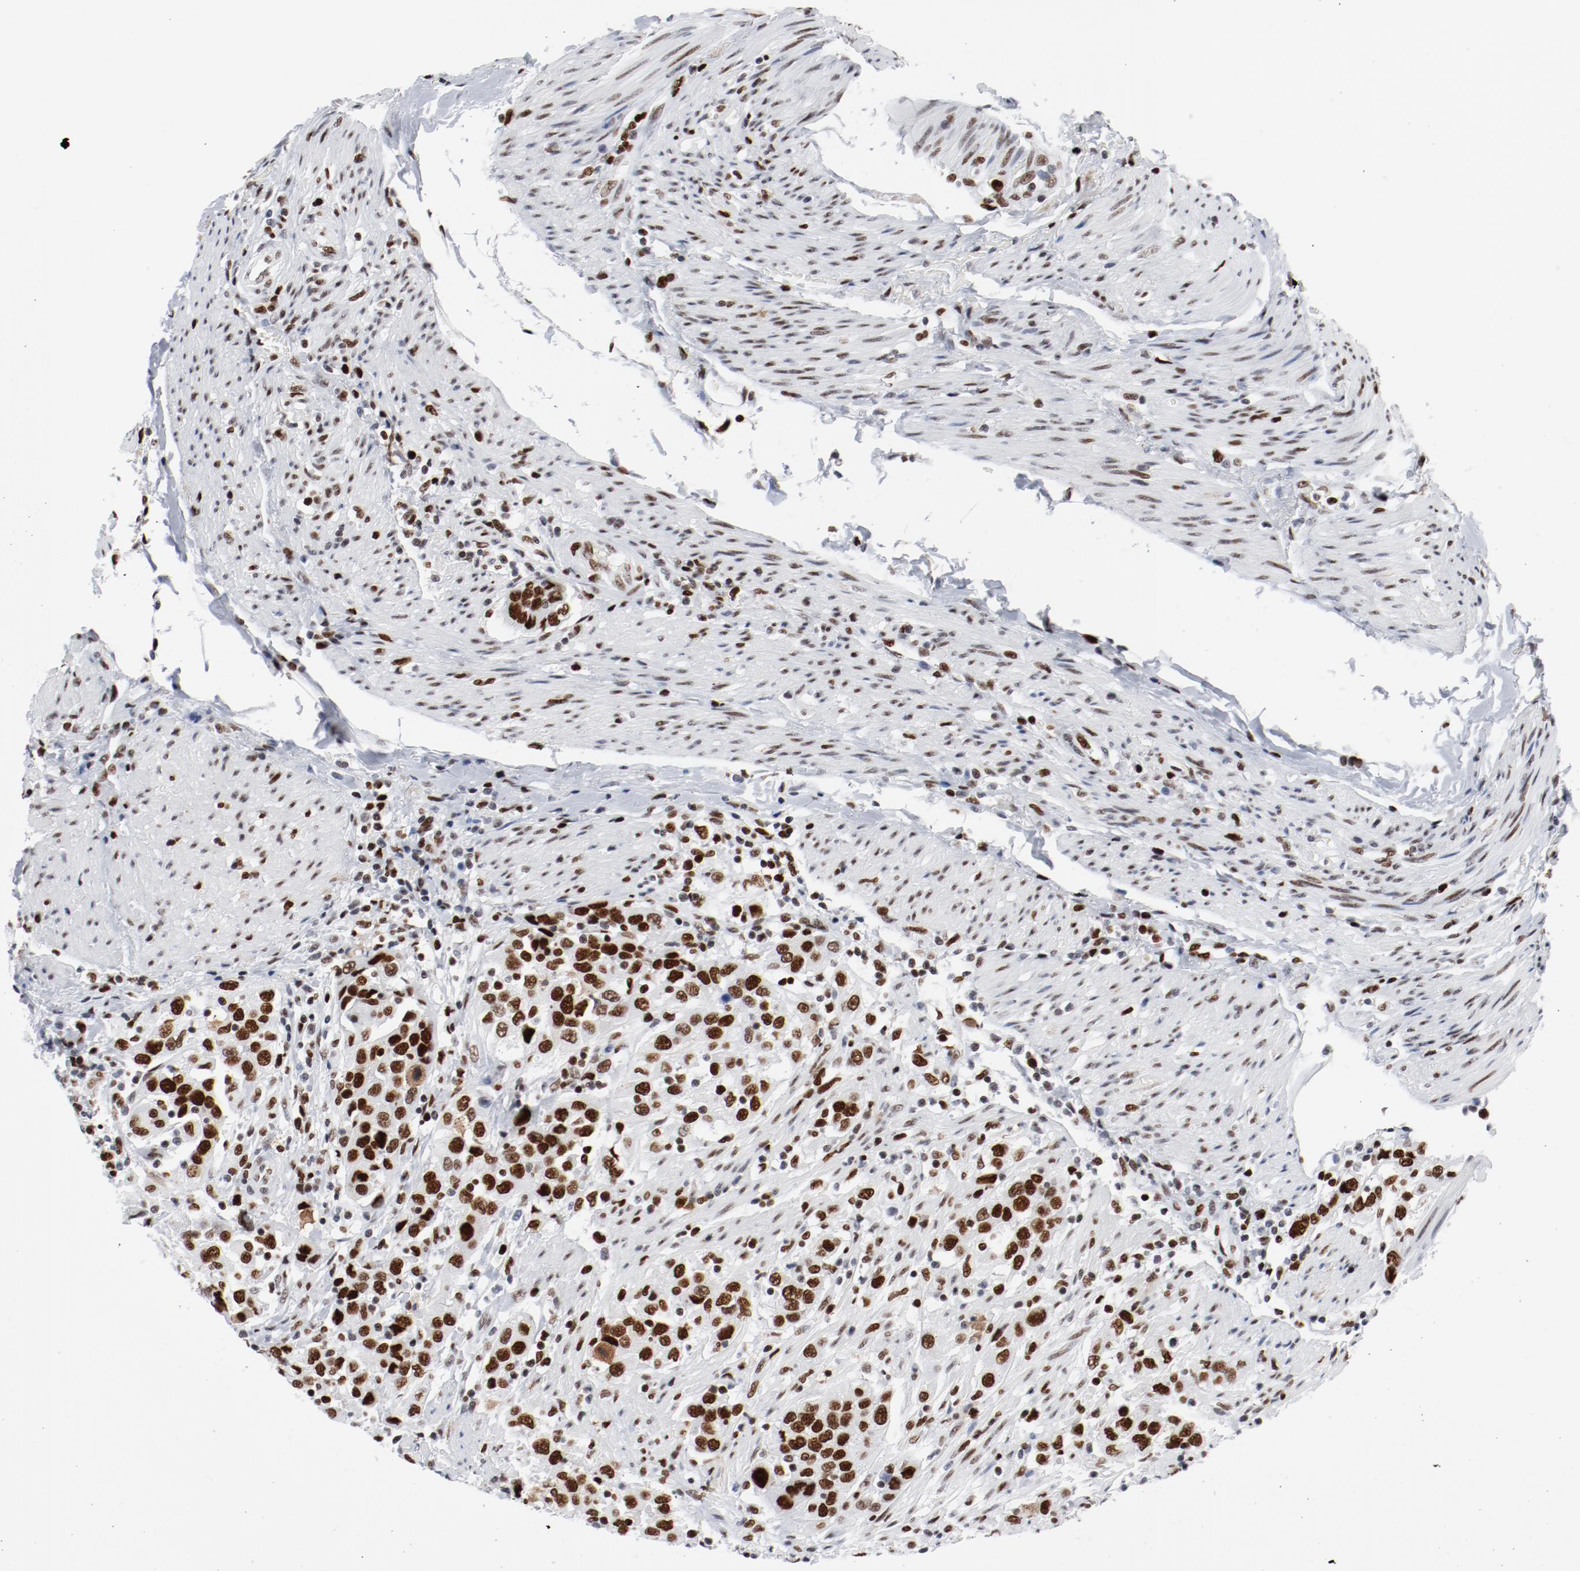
{"staining": {"intensity": "strong", "quantity": ">75%", "location": "nuclear"}, "tissue": "urothelial cancer", "cell_type": "Tumor cells", "image_type": "cancer", "snomed": [{"axis": "morphology", "description": "Urothelial carcinoma, High grade"}, {"axis": "topography", "description": "Urinary bladder"}], "caption": "This micrograph exhibits immunohistochemistry staining of urothelial cancer, with high strong nuclear positivity in approximately >75% of tumor cells.", "gene": "POLD1", "patient": {"sex": "female", "age": 80}}